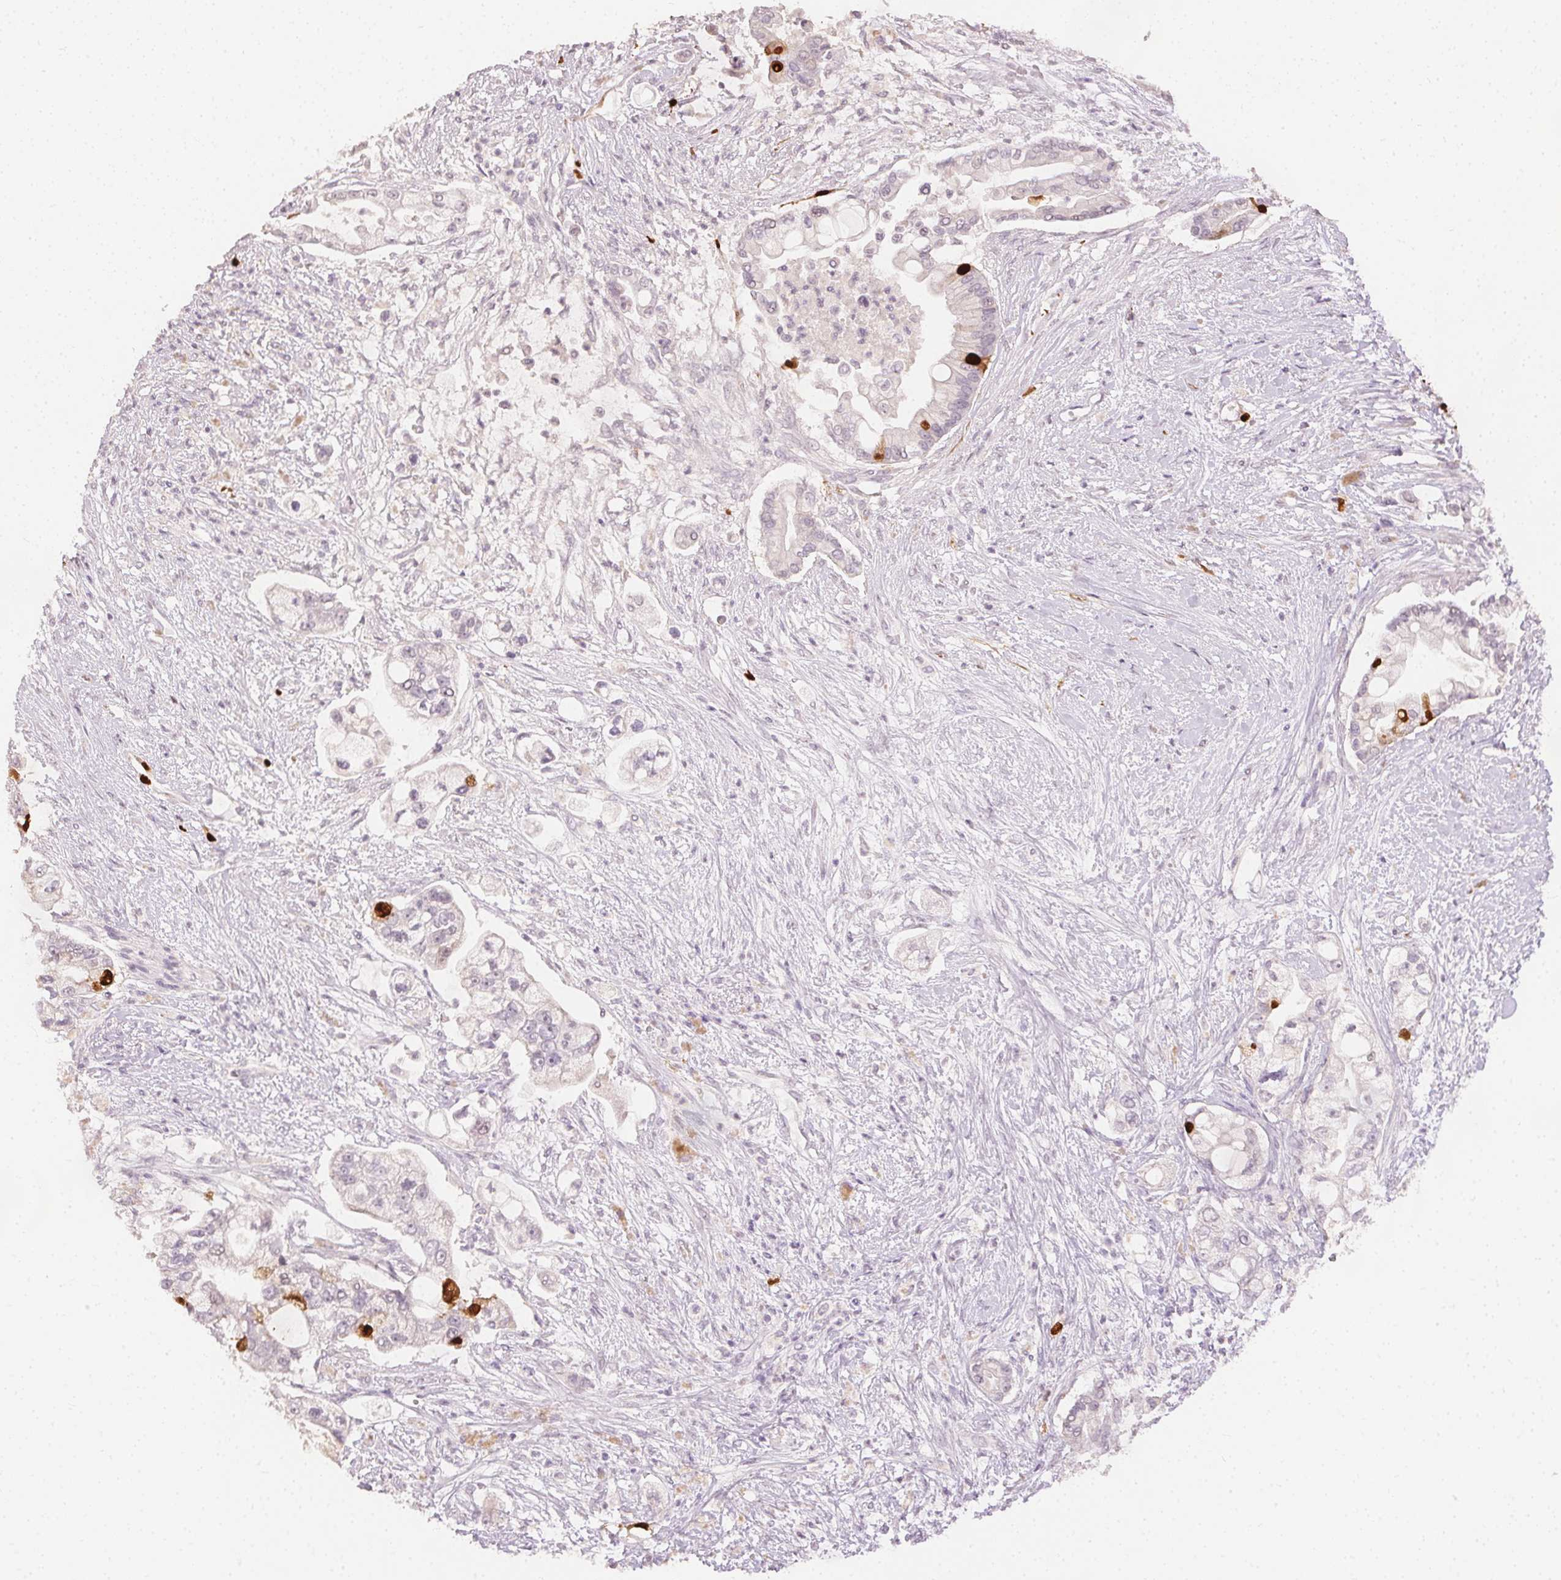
{"staining": {"intensity": "strong", "quantity": "<25%", "location": "nuclear"}, "tissue": "pancreatic cancer", "cell_type": "Tumor cells", "image_type": "cancer", "snomed": [{"axis": "morphology", "description": "Adenocarcinoma, NOS"}, {"axis": "topography", "description": "Pancreas"}], "caption": "Pancreatic cancer stained for a protein demonstrates strong nuclear positivity in tumor cells.", "gene": "ANLN", "patient": {"sex": "female", "age": 69}}